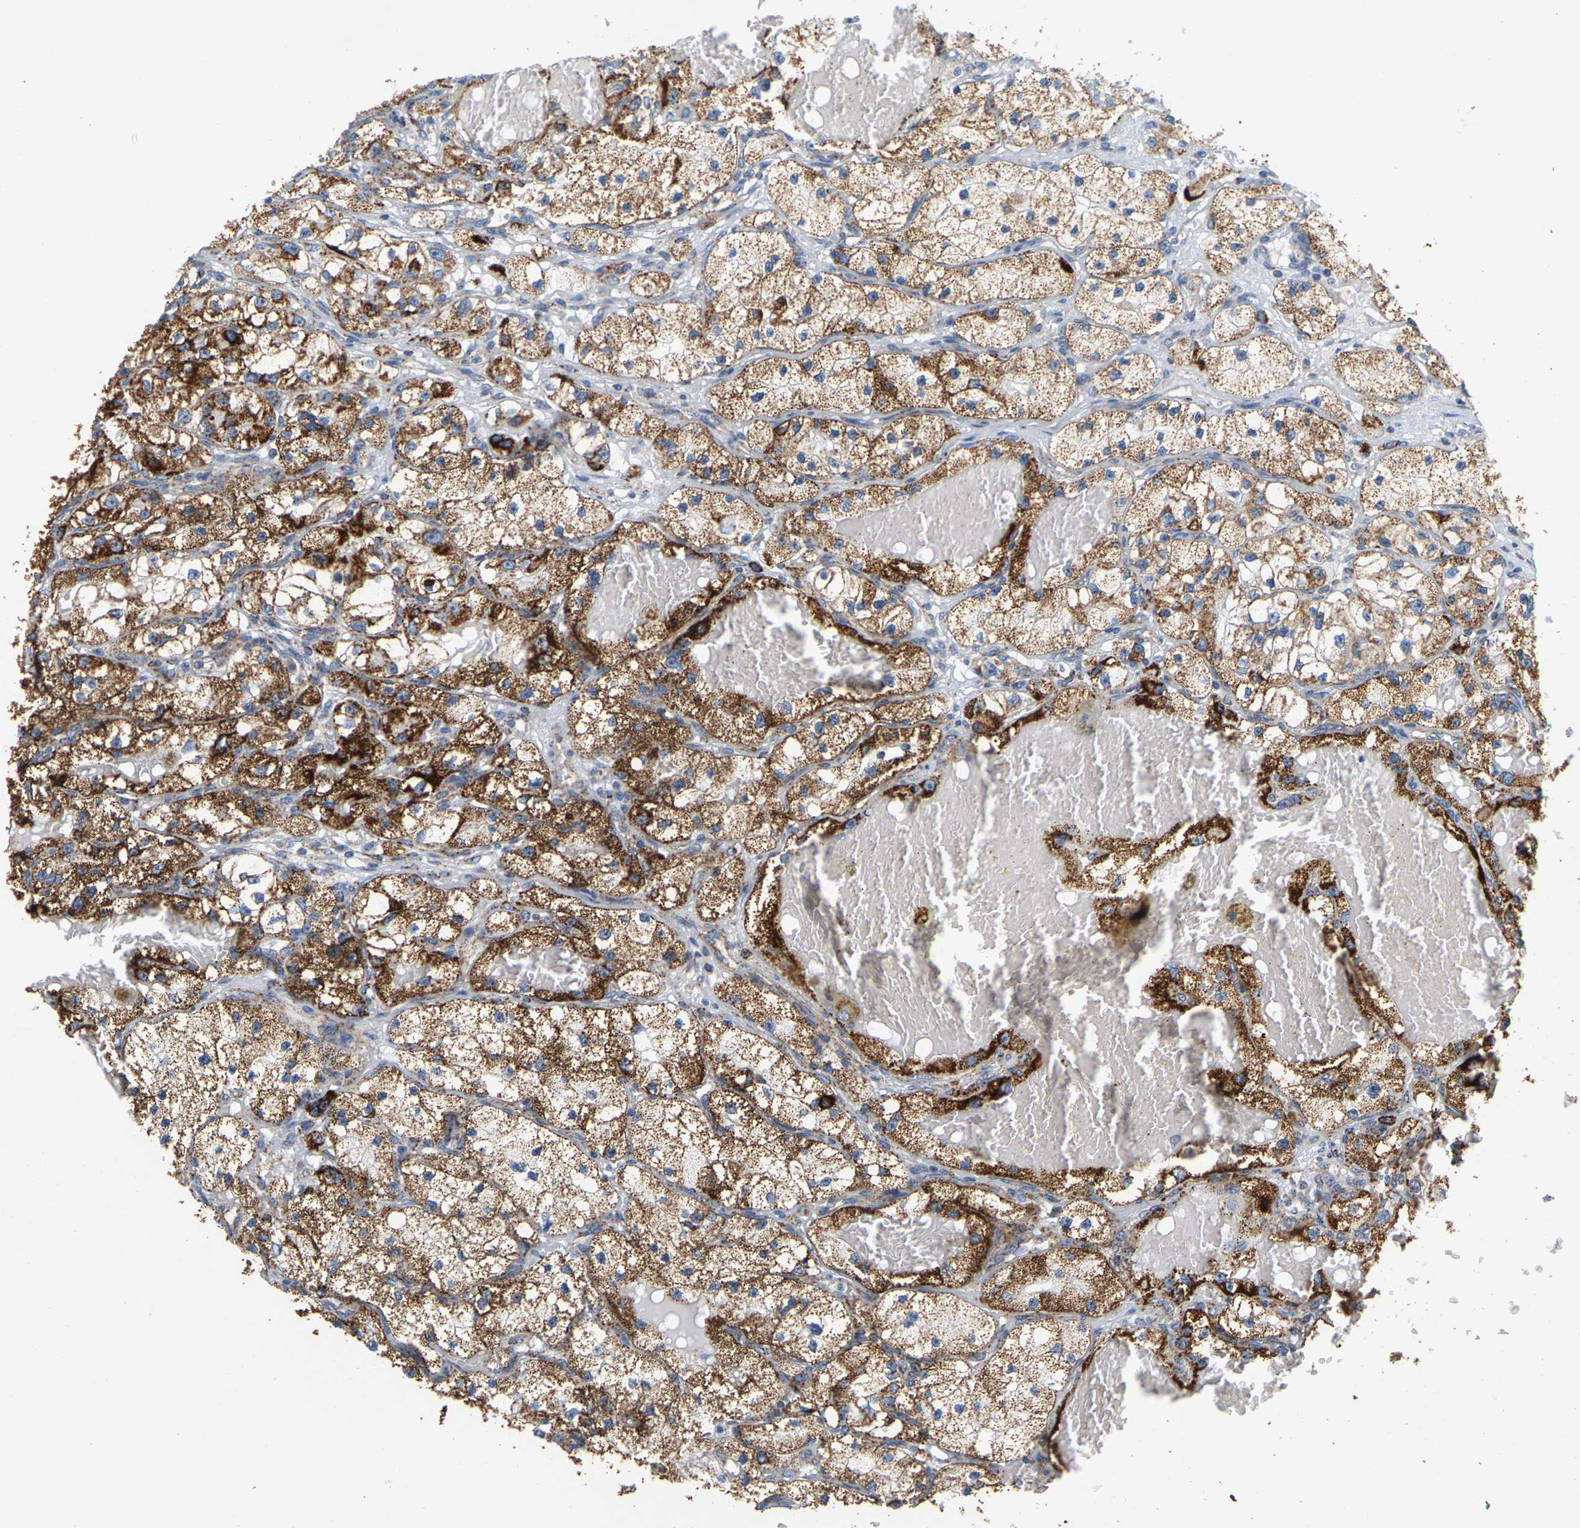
{"staining": {"intensity": "strong", "quantity": ">75%", "location": "cytoplasmic/membranous"}, "tissue": "renal cancer", "cell_type": "Tumor cells", "image_type": "cancer", "snomed": [{"axis": "morphology", "description": "Adenocarcinoma, NOS"}, {"axis": "topography", "description": "Kidney"}], "caption": "There is high levels of strong cytoplasmic/membranous expression in tumor cells of renal cancer, as demonstrated by immunohistochemical staining (brown color).", "gene": "SHMT2", "patient": {"sex": "female", "age": 57}}